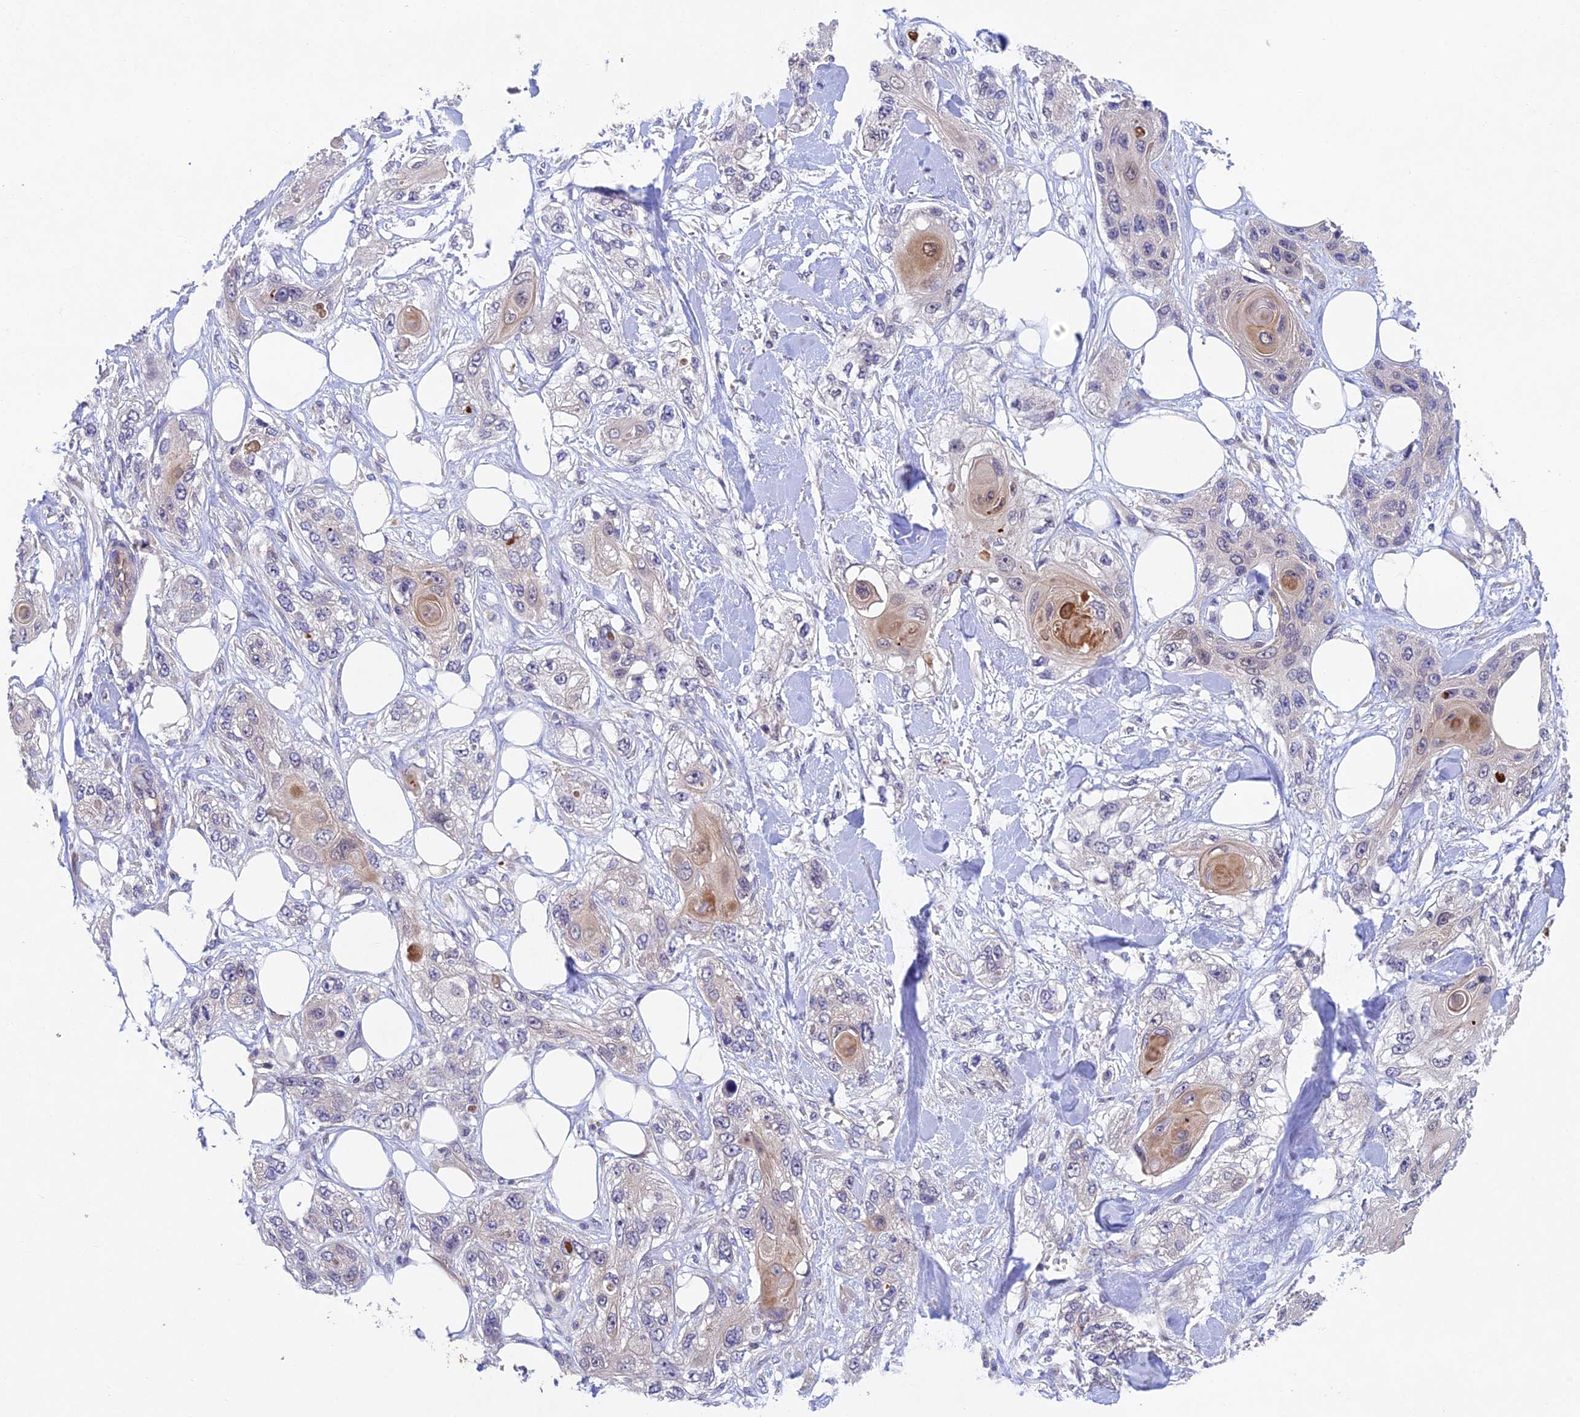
{"staining": {"intensity": "moderate", "quantity": "<25%", "location": "cytoplasmic/membranous"}, "tissue": "skin cancer", "cell_type": "Tumor cells", "image_type": "cancer", "snomed": [{"axis": "morphology", "description": "Normal tissue, NOS"}, {"axis": "morphology", "description": "Squamous cell carcinoma, NOS"}, {"axis": "topography", "description": "Skin"}], "caption": "An IHC micrograph of neoplastic tissue is shown. Protein staining in brown shows moderate cytoplasmic/membranous positivity in skin squamous cell carcinoma within tumor cells. Ihc stains the protein in brown and the nuclei are stained blue.", "gene": "NSMCE1", "patient": {"sex": "male", "age": 72}}